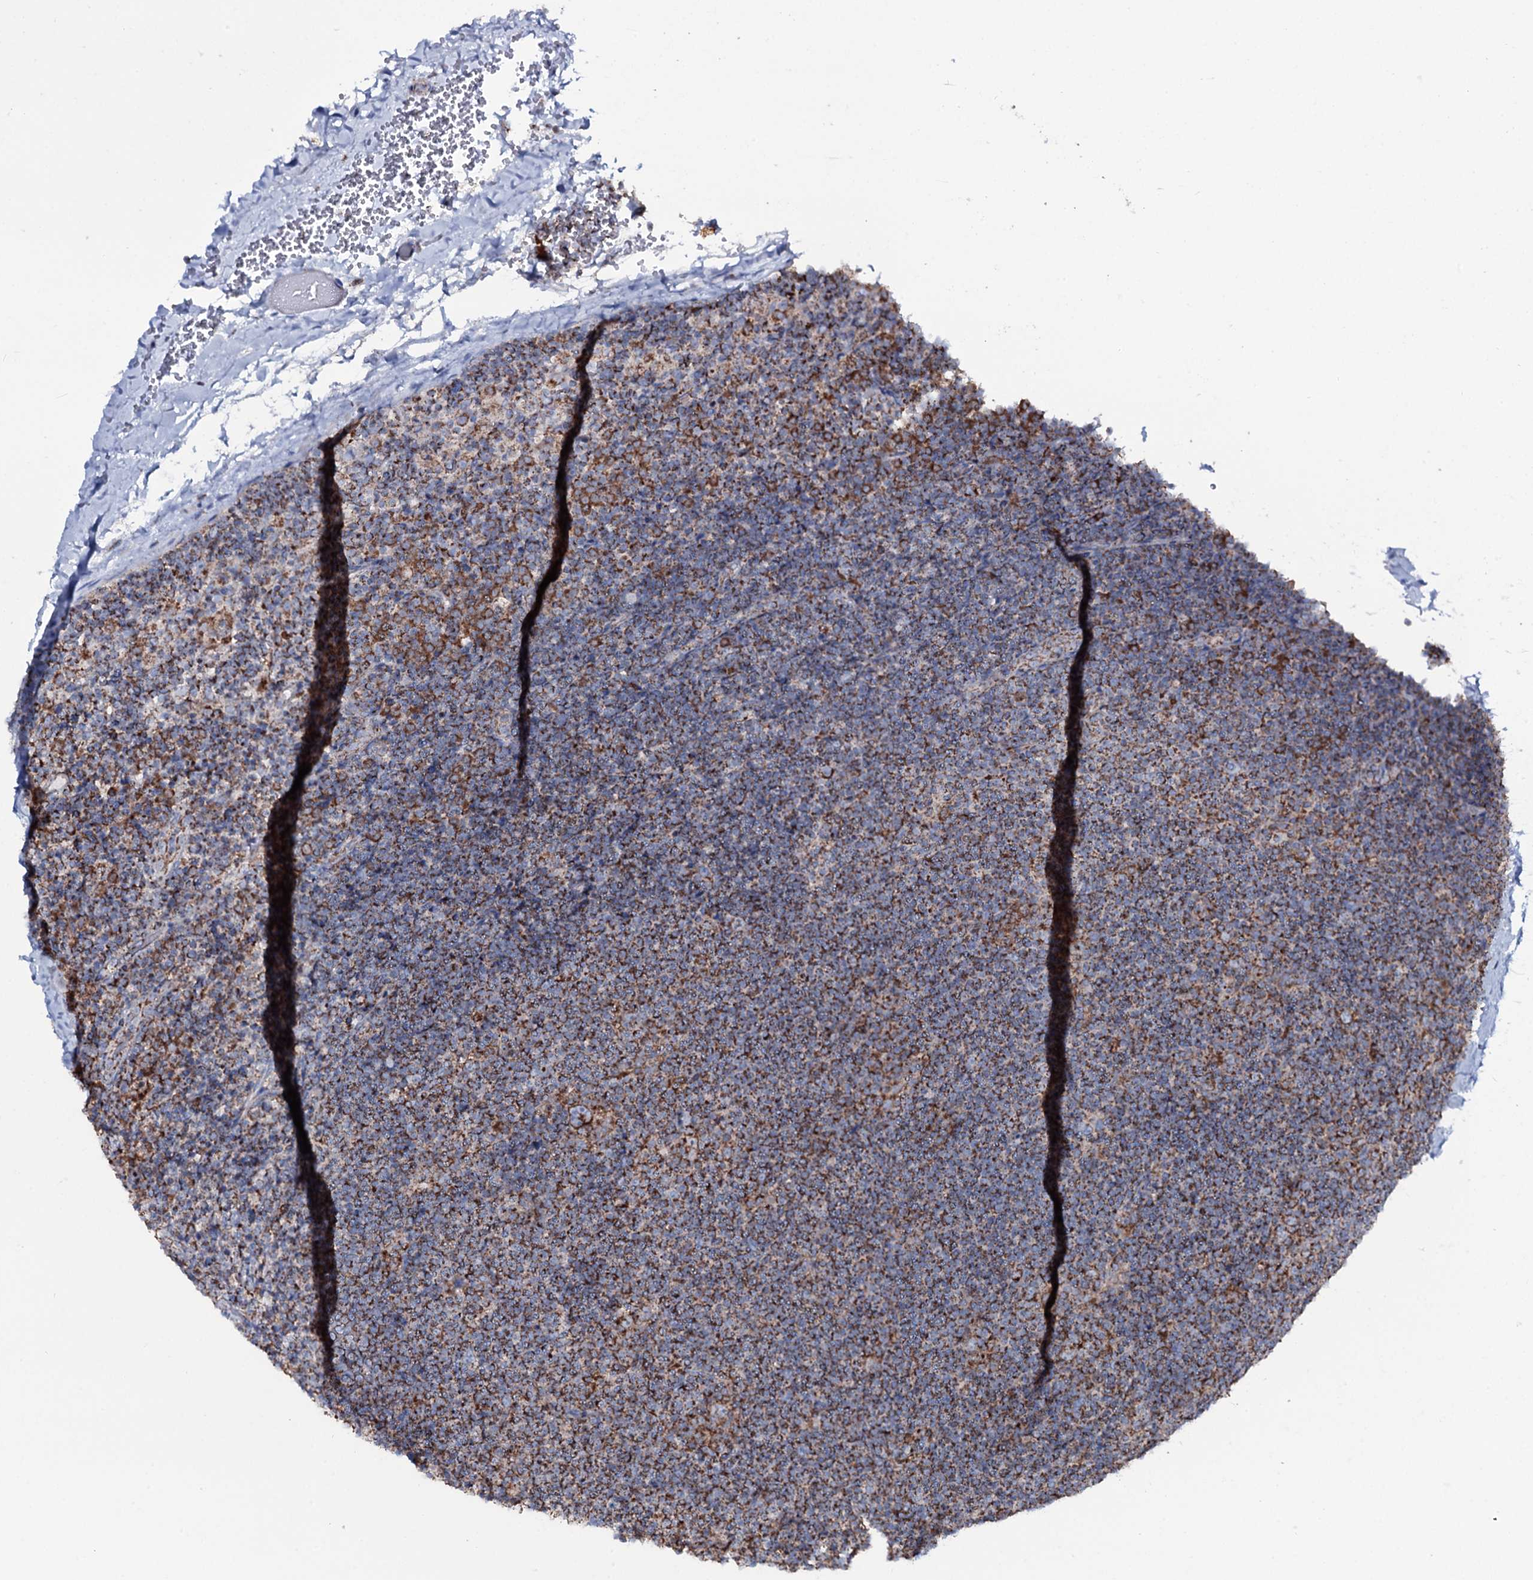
{"staining": {"intensity": "strong", "quantity": ">75%", "location": "cytoplasmic/membranous"}, "tissue": "lymphoma", "cell_type": "Tumor cells", "image_type": "cancer", "snomed": [{"axis": "morphology", "description": "Hodgkin's disease, NOS"}, {"axis": "topography", "description": "Lymph node"}], "caption": "Lymphoma stained with a protein marker shows strong staining in tumor cells.", "gene": "MRPS35", "patient": {"sex": "female", "age": 57}}